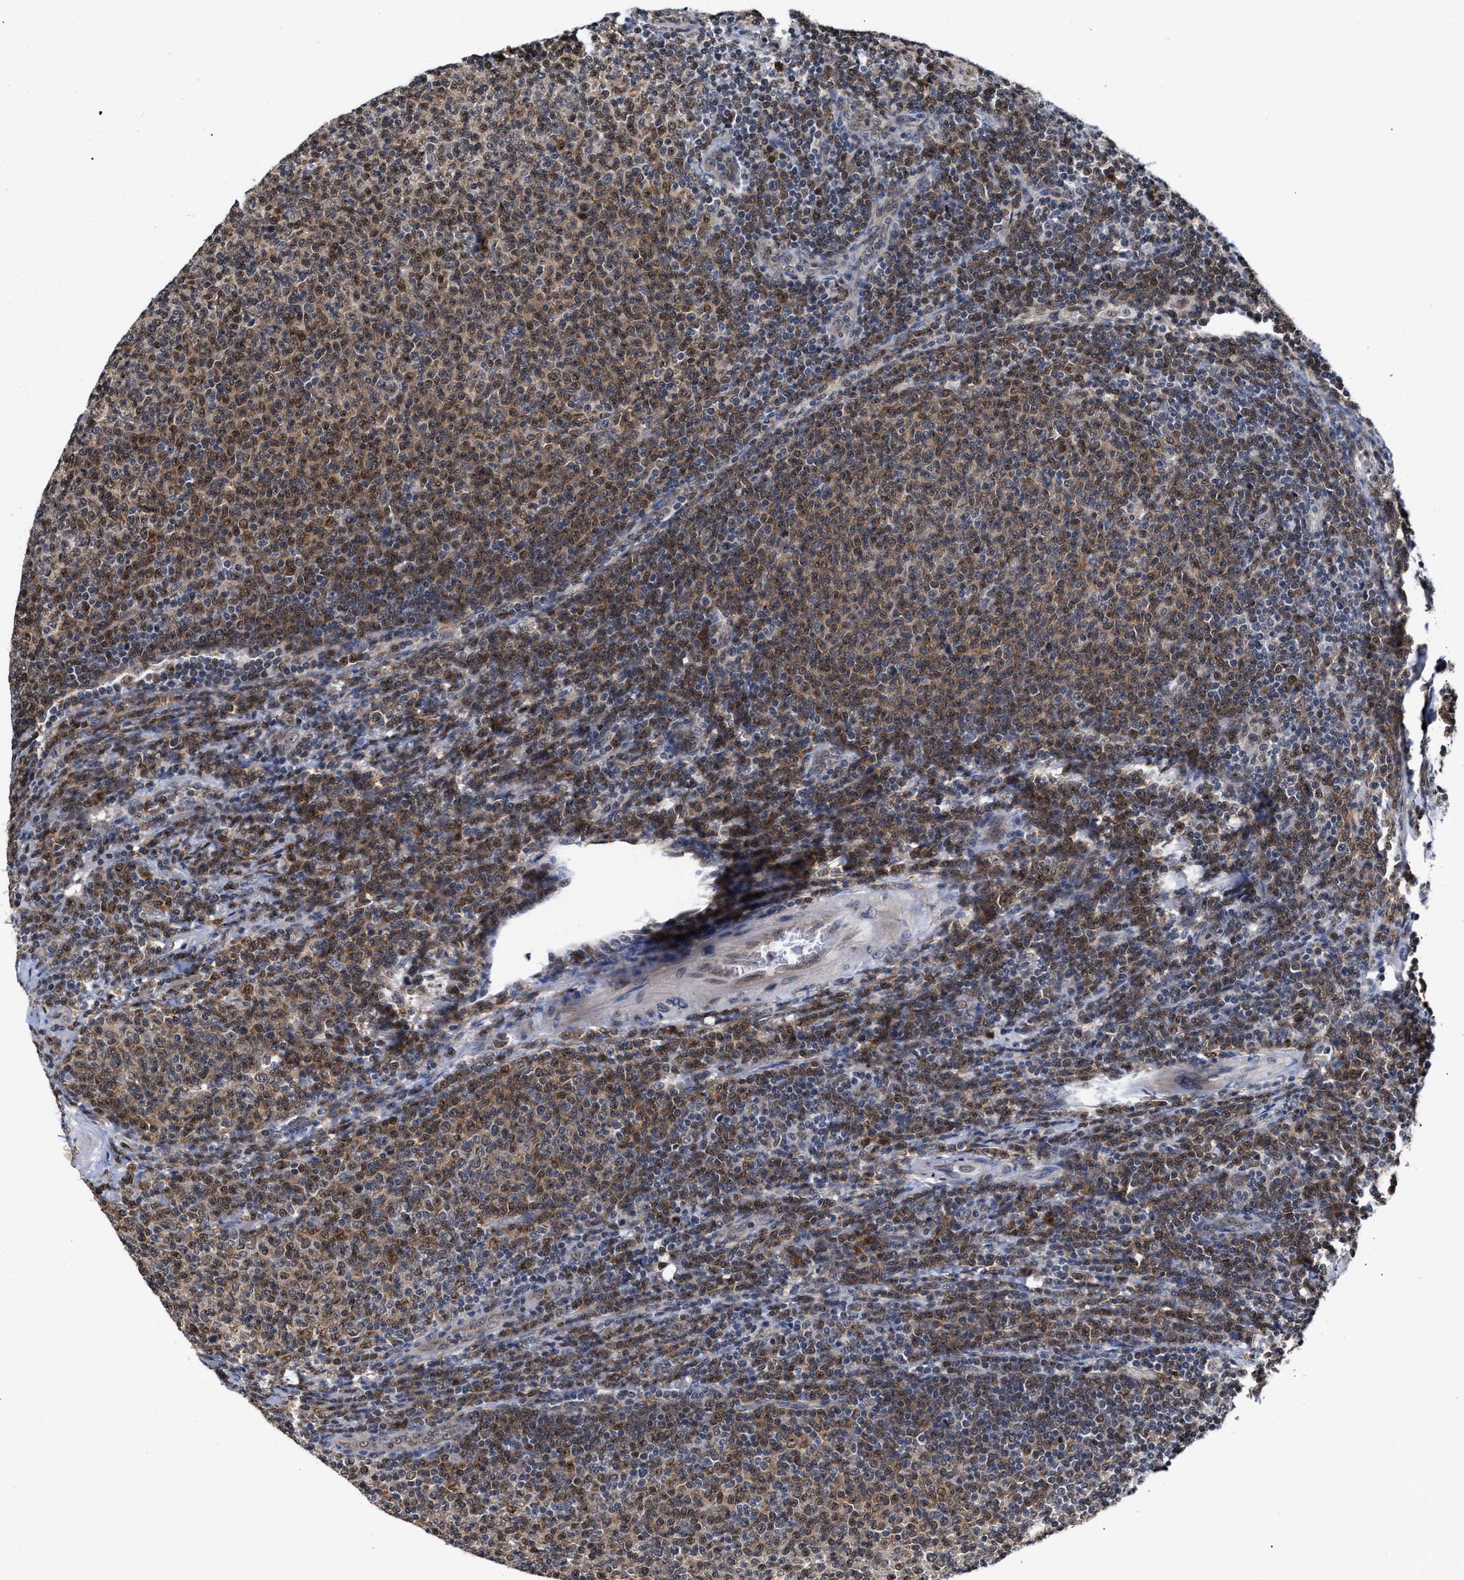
{"staining": {"intensity": "moderate", "quantity": "25%-75%", "location": "cytoplasmic/membranous,nuclear"}, "tissue": "lymphoma", "cell_type": "Tumor cells", "image_type": "cancer", "snomed": [{"axis": "morphology", "description": "Malignant lymphoma, non-Hodgkin's type, Low grade"}, {"axis": "topography", "description": "Lymph node"}], "caption": "Lymphoma stained for a protein (brown) reveals moderate cytoplasmic/membranous and nuclear positive staining in about 25%-75% of tumor cells.", "gene": "CLIP2", "patient": {"sex": "male", "age": 66}}